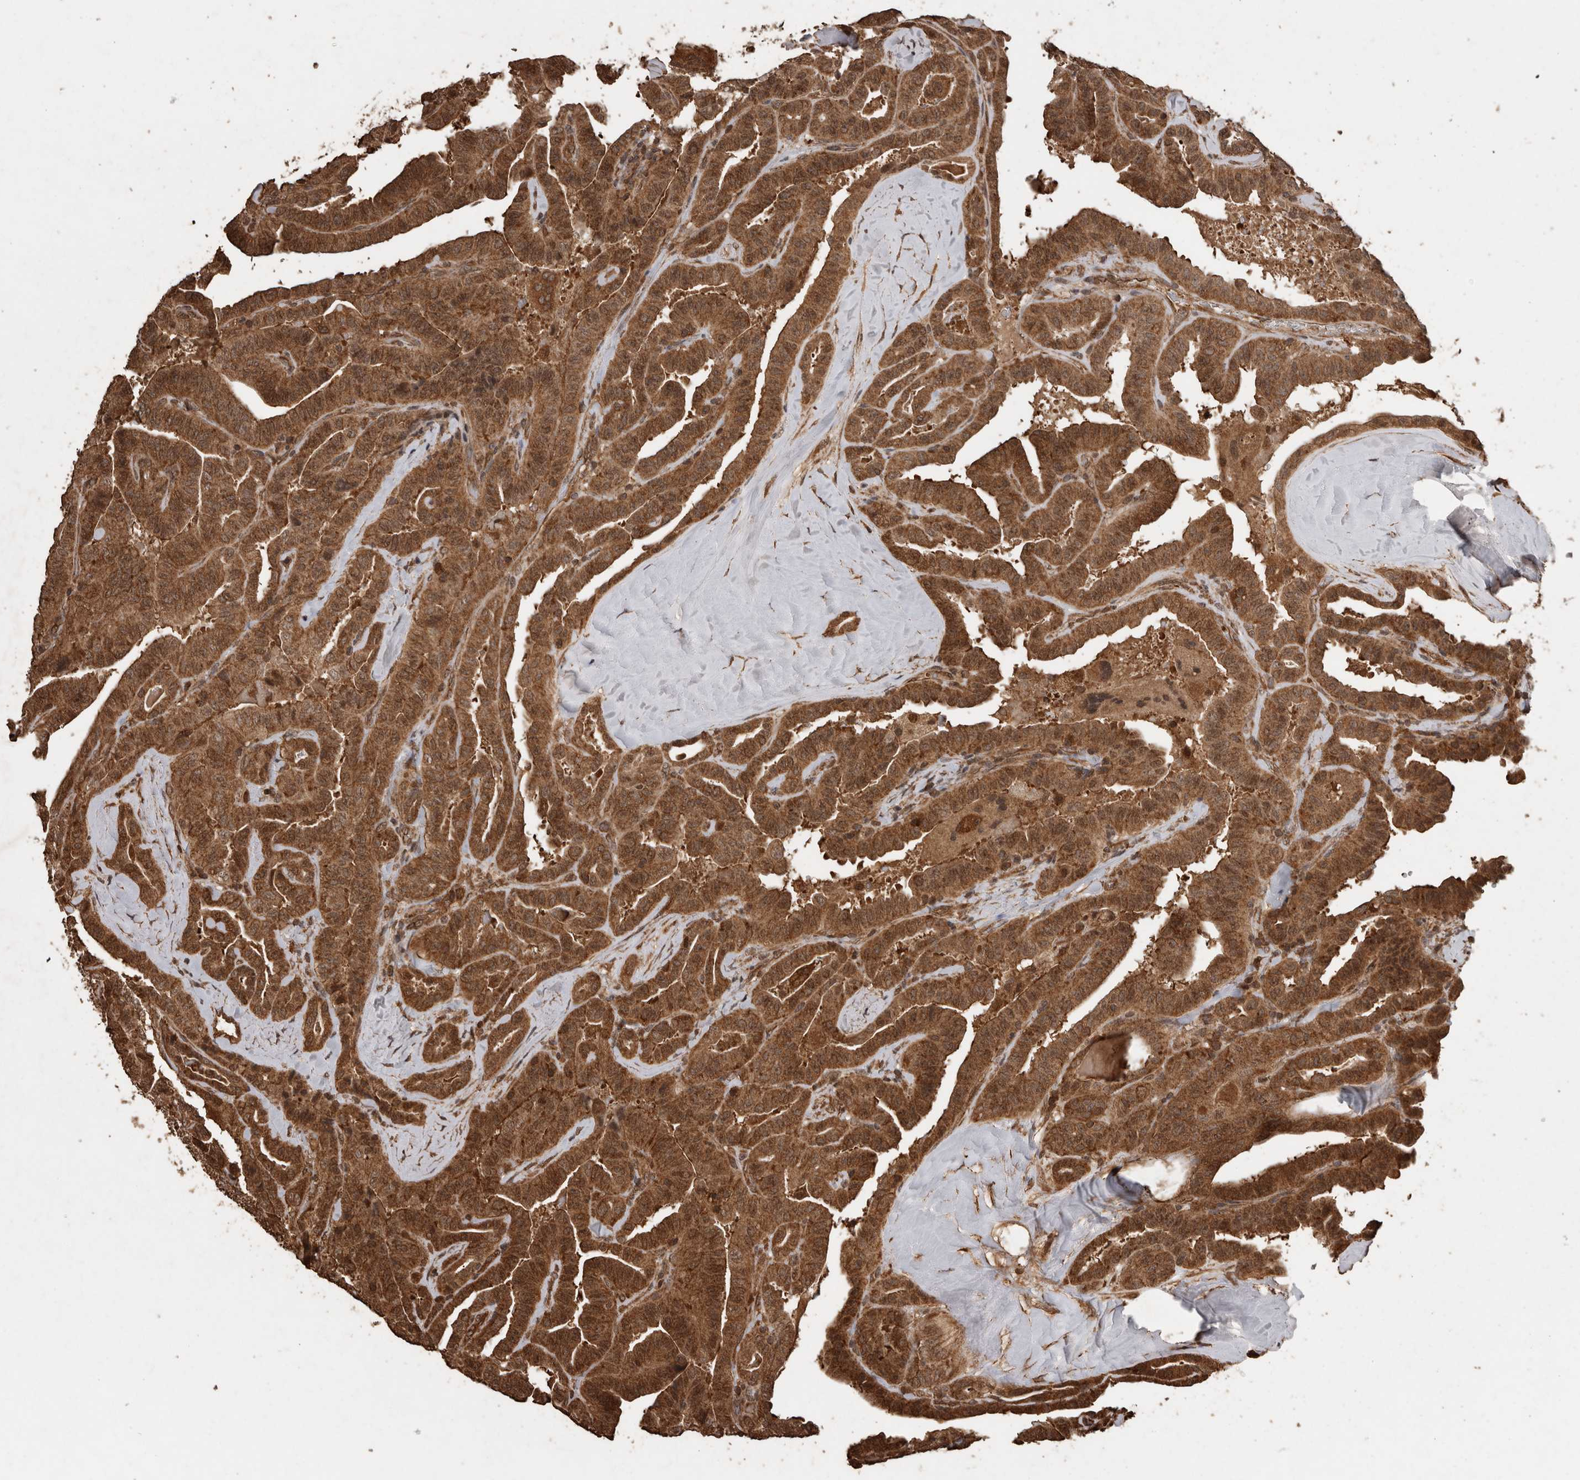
{"staining": {"intensity": "strong", "quantity": ">75%", "location": "cytoplasmic/membranous"}, "tissue": "thyroid cancer", "cell_type": "Tumor cells", "image_type": "cancer", "snomed": [{"axis": "morphology", "description": "Papillary adenocarcinoma, NOS"}, {"axis": "topography", "description": "Thyroid gland"}], "caption": "This micrograph shows papillary adenocarcinoma (thyroid) stained with IHC to label a protein in brown. The cytoplasmic/membranous of tumor cells show strong positivity for the protein. Nuclei are counter-stained blue.", "gene": "PINK1", "patient": {"sex": "male", "age": 77}}